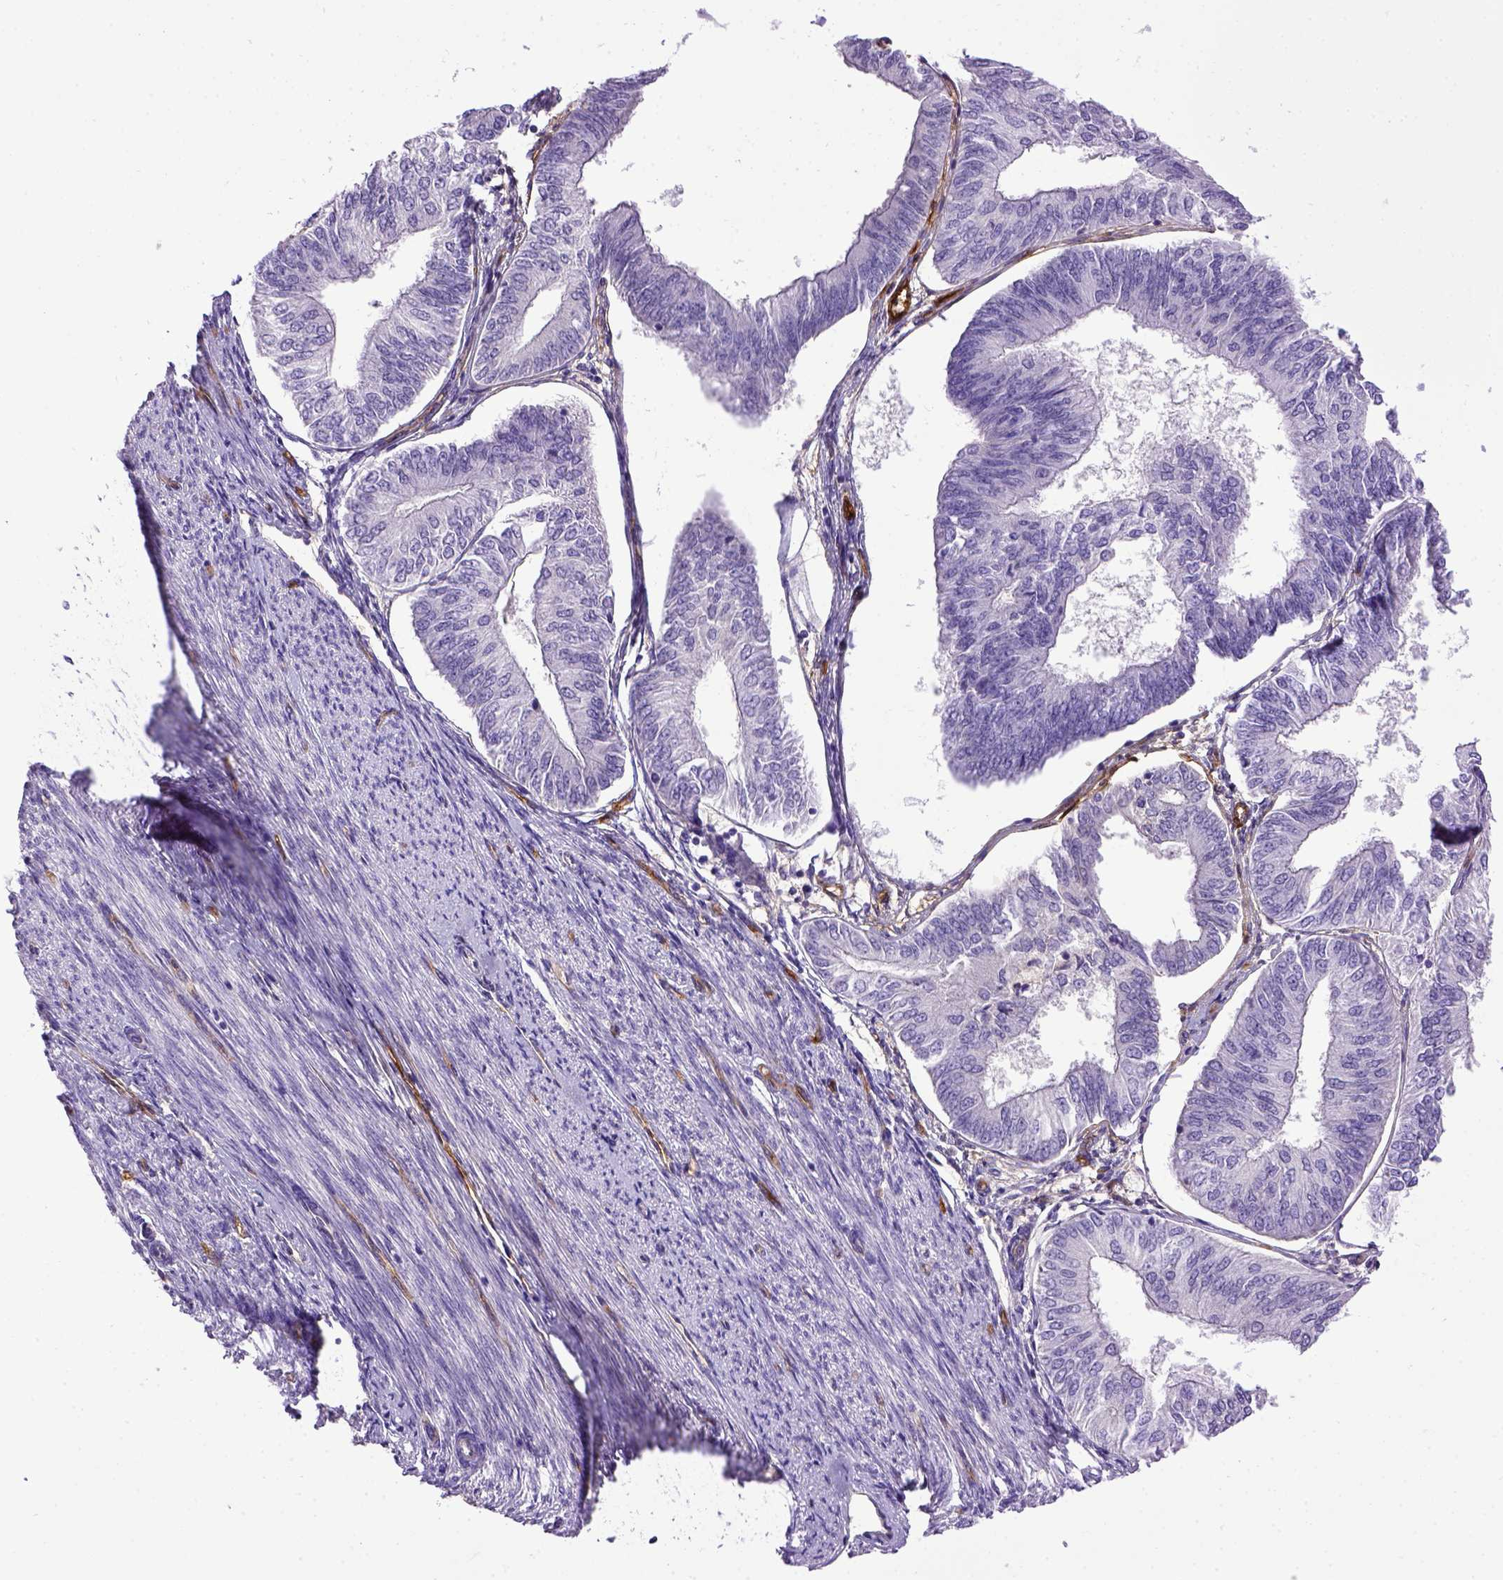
{"staining": {"intensity": "negative", "quantity": "none", "location": "none"}, "tissue": "endometrial cancer", "cell_type": "Tumor cells", "image_type": "cancer", "snomed": [{"axis": "morphology", "description": "Adenocarcinoma, NOS"}, {"axis": "topography", "description": "Endometrium"}], "caption": "High power microscopy photomicrograph of an immunohistochemistry (IHC) image of endometrial cancer, revealing no significant expression in tumor cells.", "gene": "ENG", "patient": {"sex": "female", "age": 58}}